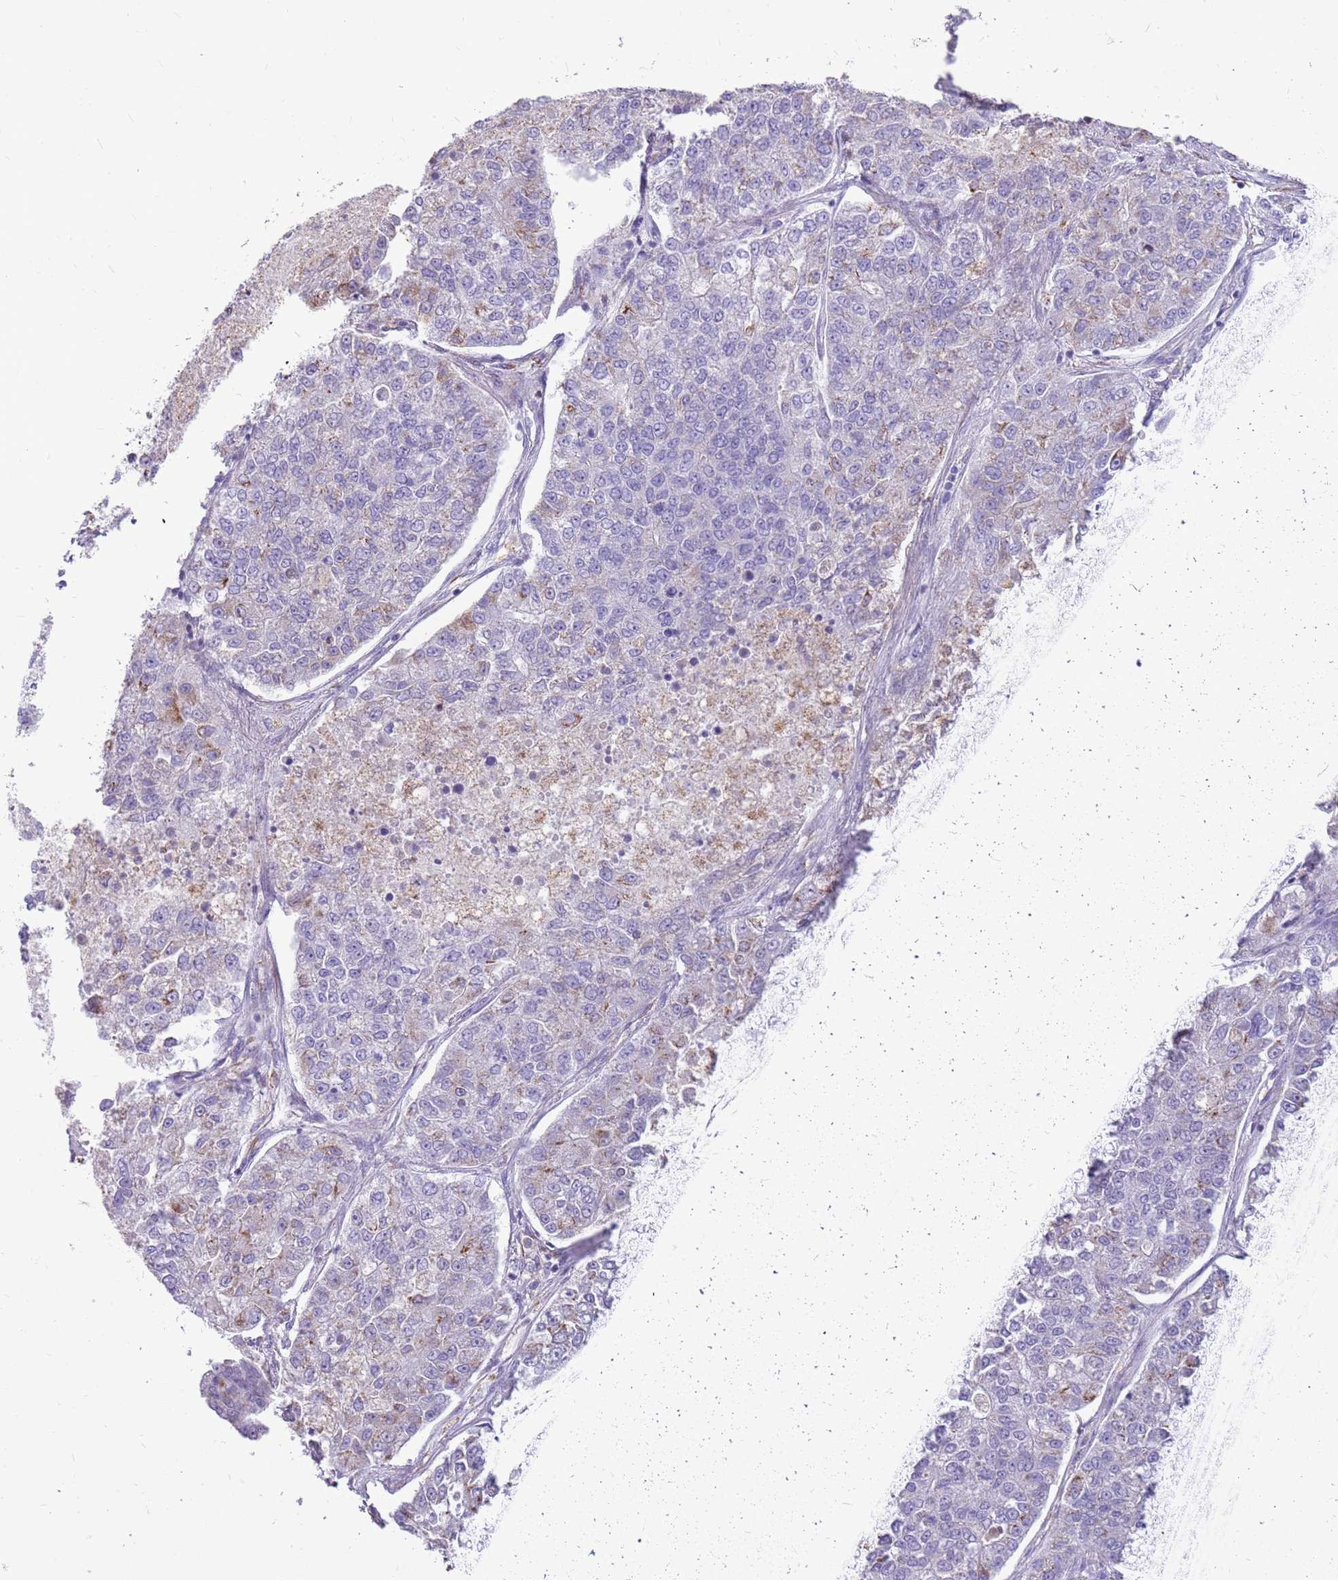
{"staining": {"intensity": "weak", "quantity": "25%-75%", "location": "cytoplasmic/membranous"}, "tissue": "lung cancer", "cell_type": "Tumor cells", "image_type": "cancer", "snomed": [{"axis": "morphology", "description": "Adenocarcinoma, NOS"}, {"axis": "topography", "description": "Lung"}], "caption": "Lung cancer tissue displays weak cytoplasmic/membranous staining in approximately 25%-75% of tumor cells, visualized by immunohistochemistry.", "gene": "PCNX1", "patient": {"sex": "male", "age": 49}}